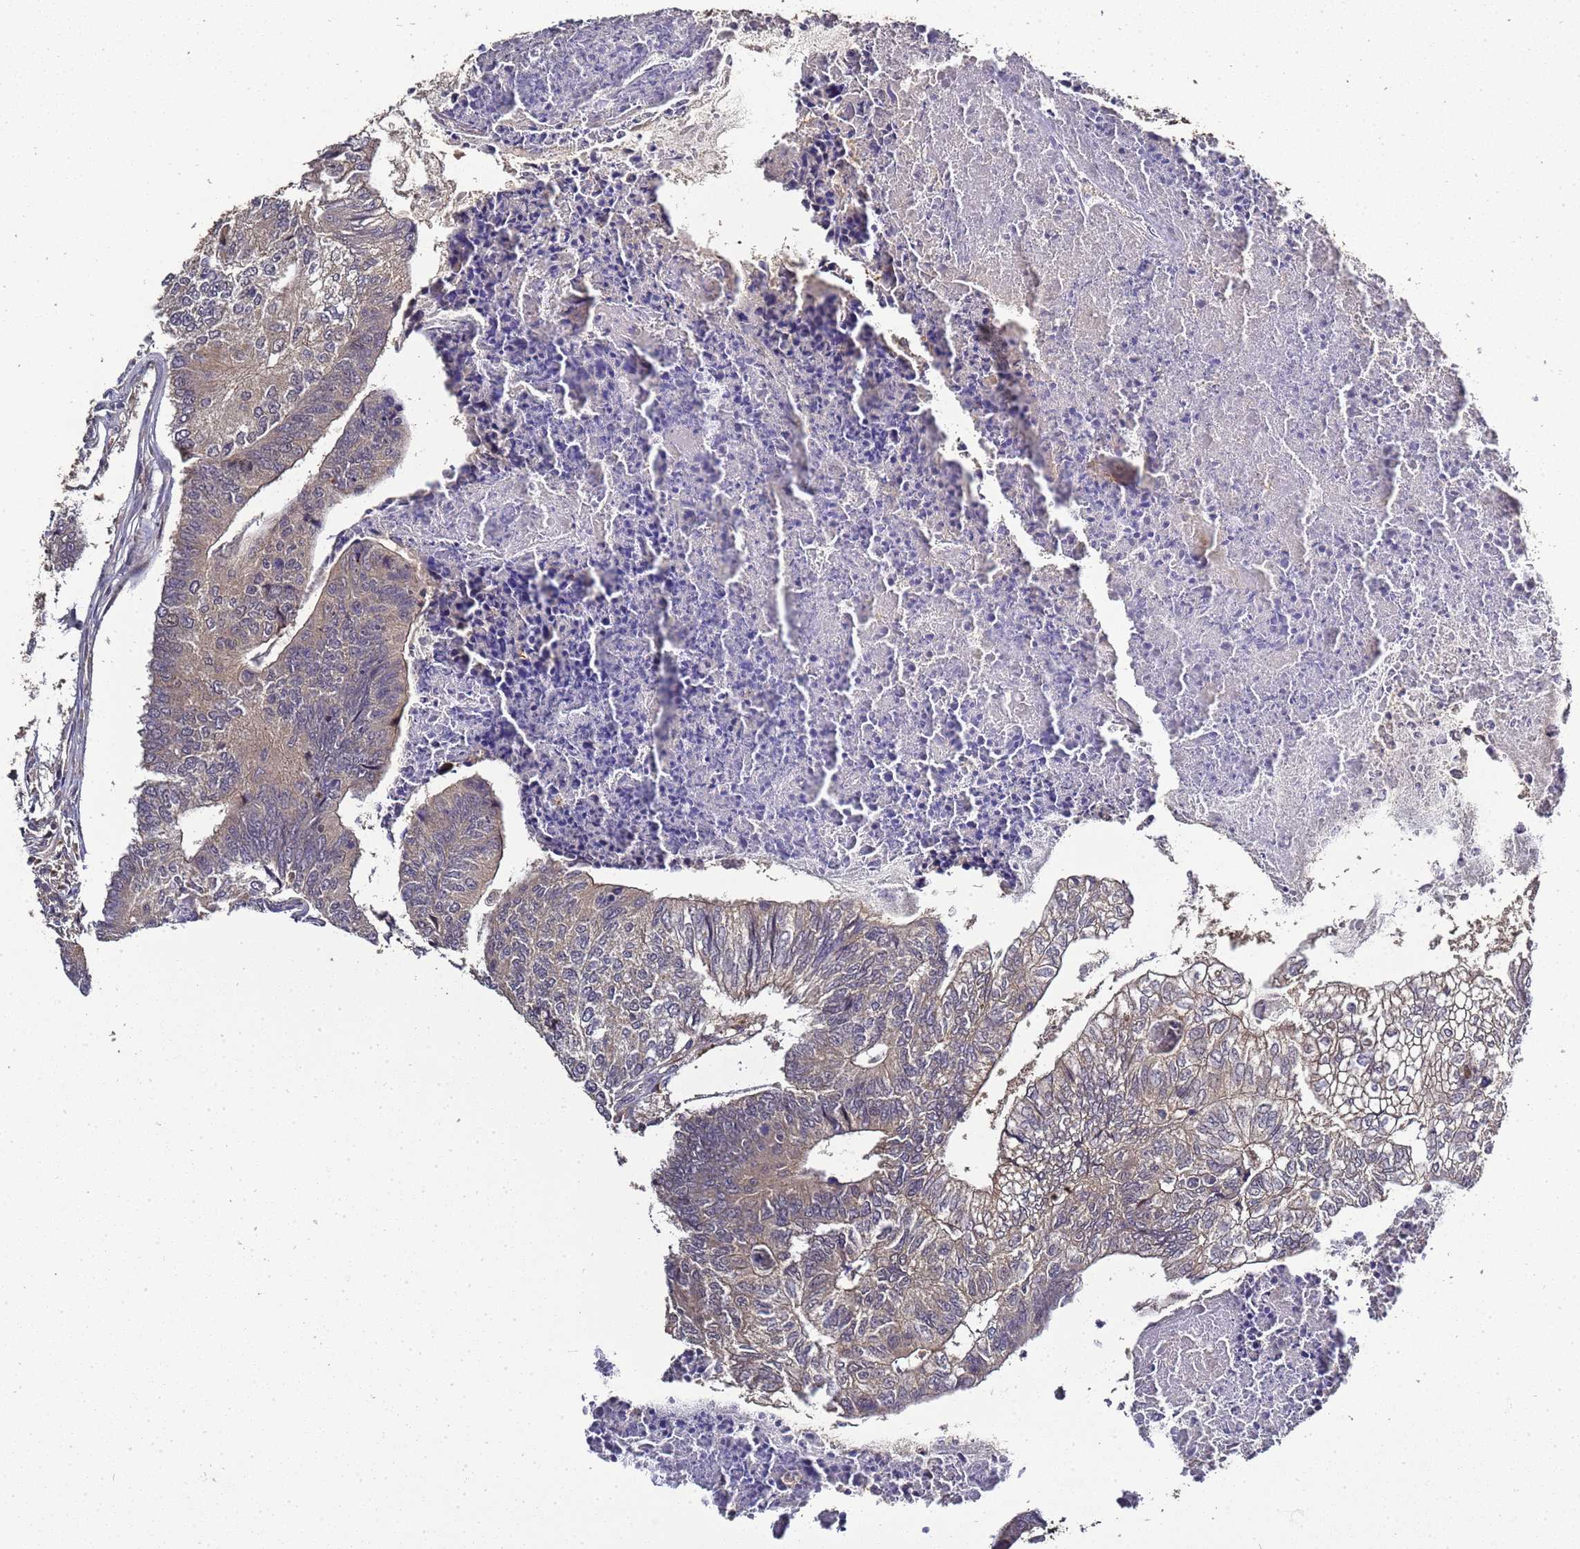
{"staining": {"intensity": "weak", "quantity": ">75%", "location": "cytoplasmic/membranous"}, "tissue": "colorectal cancer", "cell_type": "Tumor cells", "image_type": "cancer", "snomed": [{"axis": "morphology", "description": "Adenocarcinoma, NOS"}, {"axis": "topography", "description": "Colon"}], "caption": "Tumor cells demonstrate low levels of weak cytoplasmic/membranous positivity in about >75% of cells in adenocarcinoma (colorectal).", "gene": "LGI4", "patient": {"sex": "female", "age": 67}}